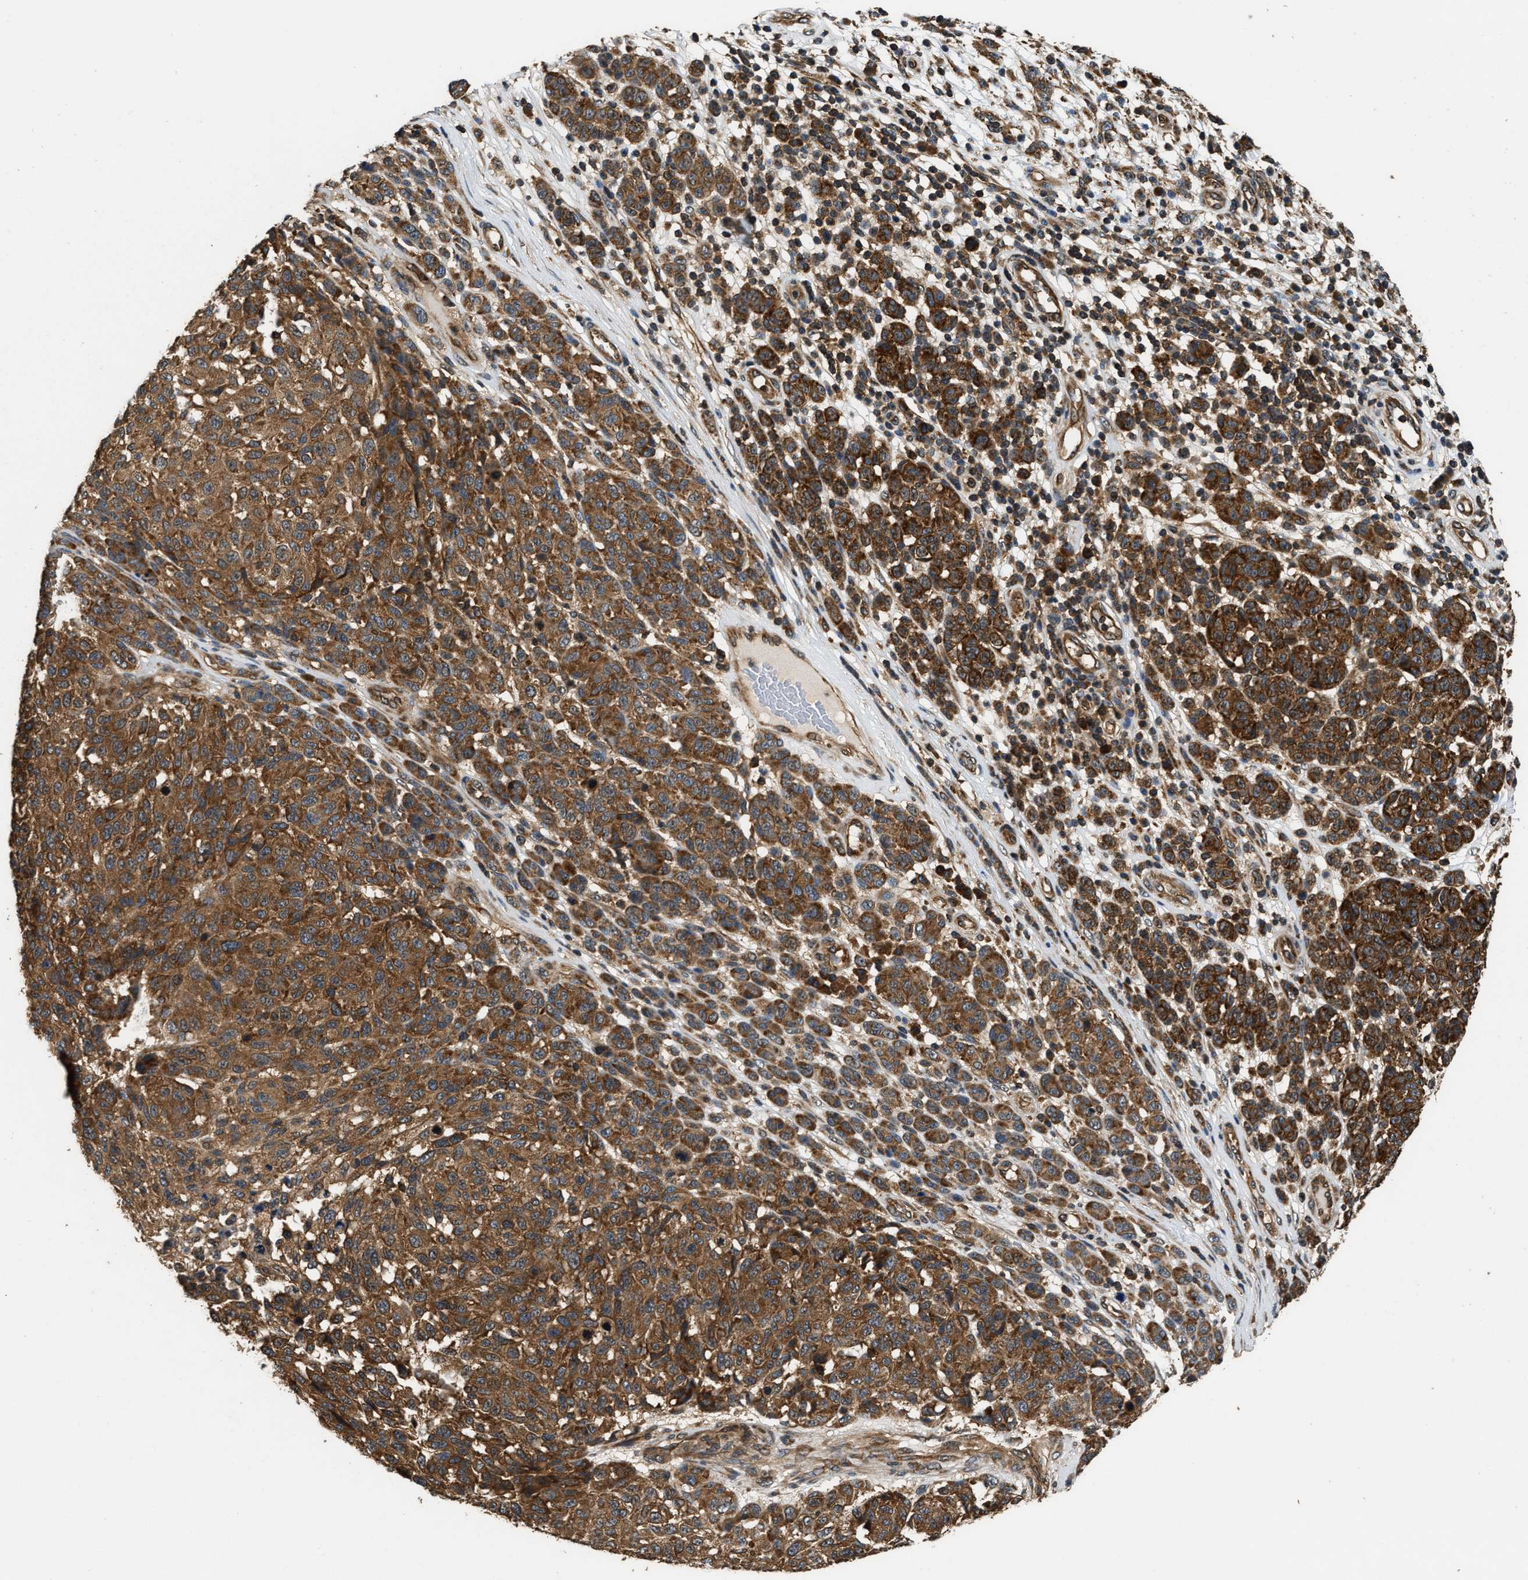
{"staining": {"intensity": "strong", "quantity": ">75%", "location": "cytoplasmic/membranous"}, "tissue": "melanoma", "cell_type": "Tumor cells", "image_type": "cancer", "snomed": [{"axis": "morphology", "description": "Malignant melanoma, NOS"}, {"axis": "topography", "description": "Skin"}], "caption": "Tumor cells demonstrate high levels of strong cytoplasmic/membranous expression in about >75% of cells in human malignant melanoma.", "gene": "DNAJC2", "patient": {"sex": "male", "age": 59}}